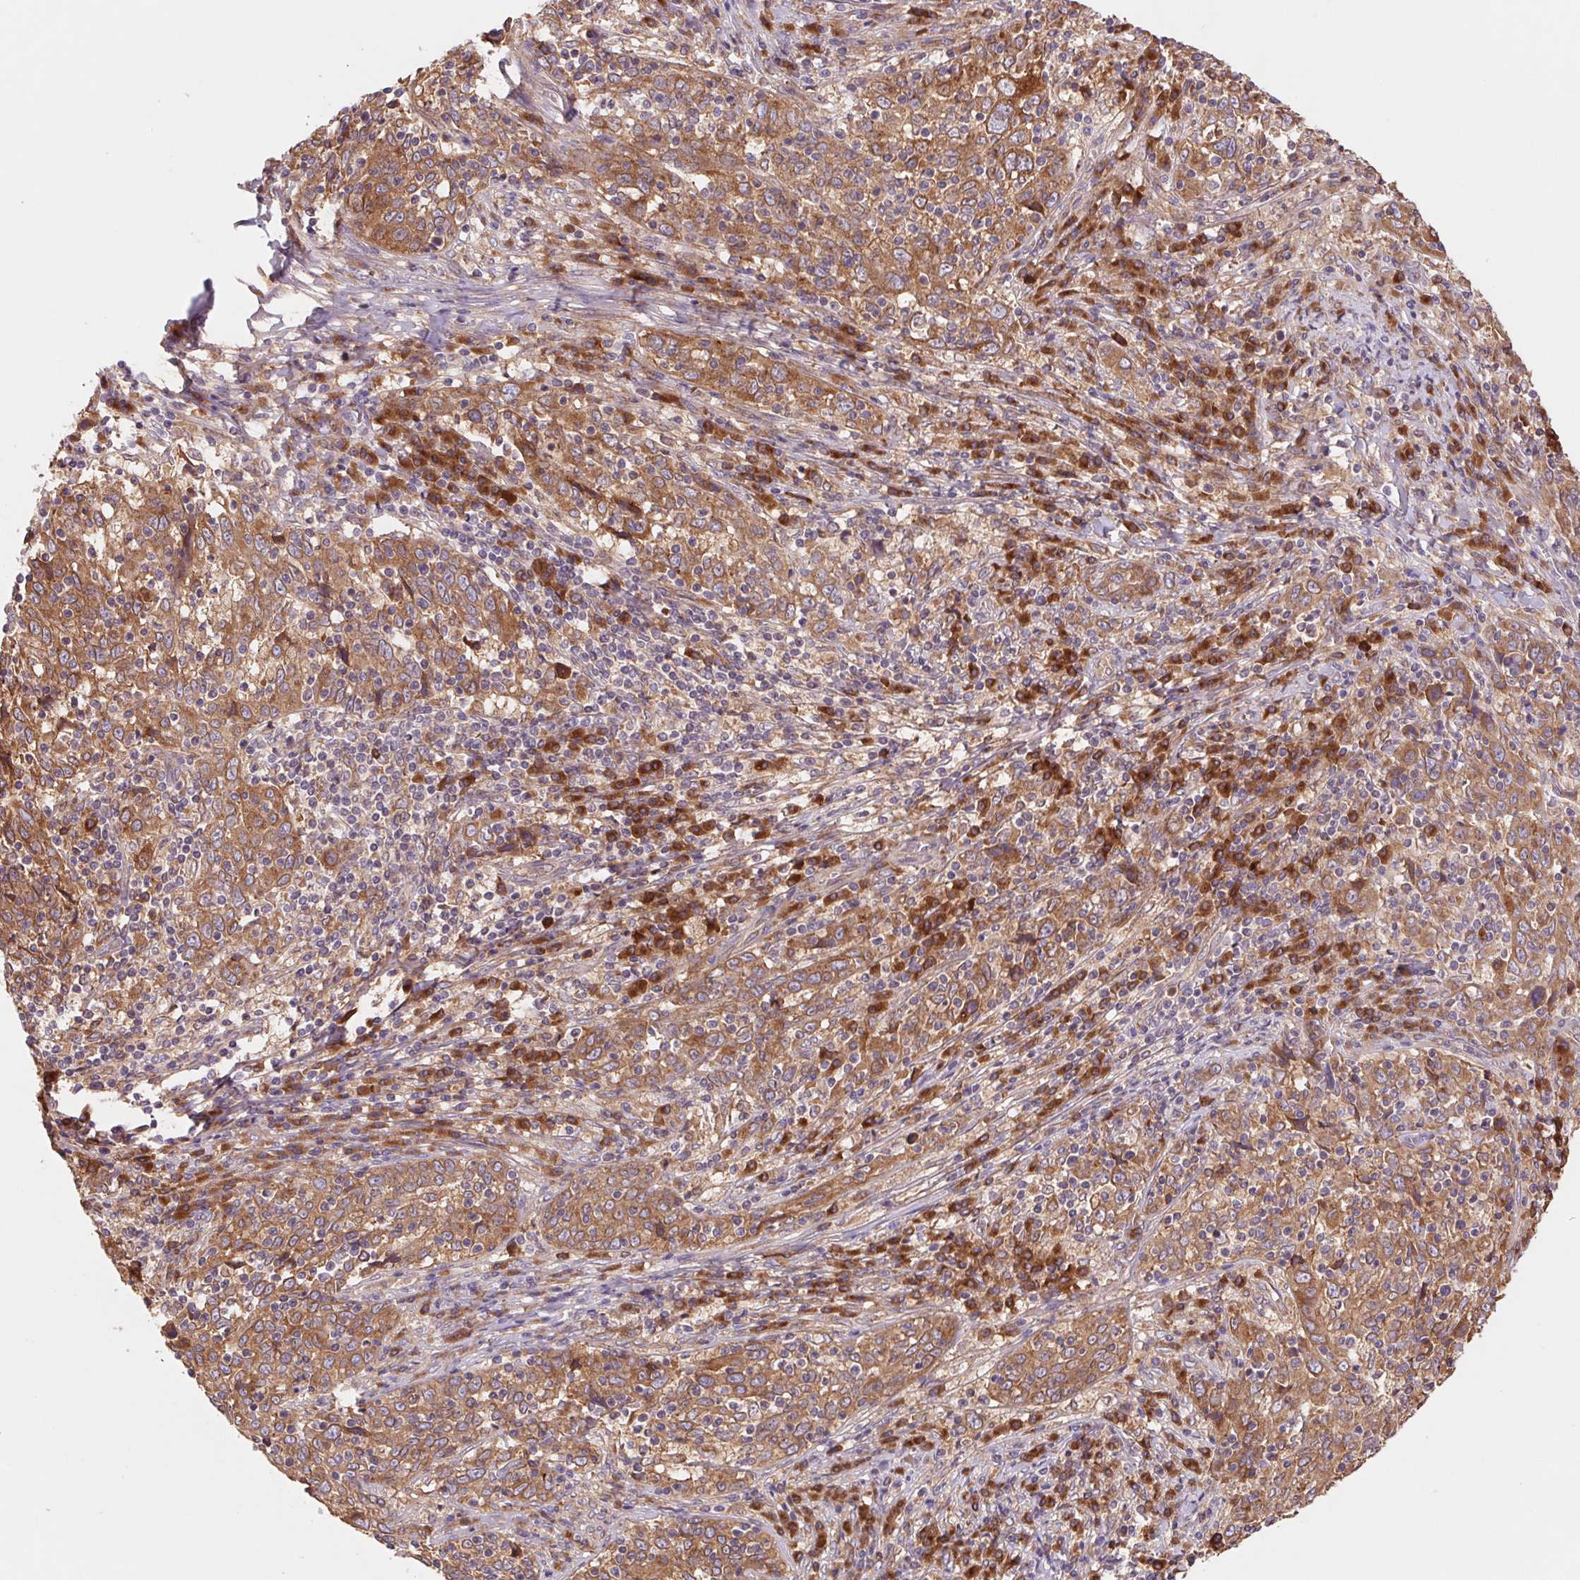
{"staining": {"intensity": "moderate", "quantity": ">75%", "location": "cytoplasmic/membranous"}, "tissue": "cervical cancer", "cell_type": "Tumor cells", "image_type": "cancer", "snomed": [{"axis": "morphology", "description": "Squamous cell carcinoma, NOS"}, {"axis": "topography", "description": "Cervix"}], "caption": "The histopathology image demonstrates staining of cervical cancer, revealing moderate cytoplasmic/membranous protein staining (brown color) within tumor cells. Immunohistochemistry (ihc) stains the protein in brown and the nuclei are stained blue.", "gene": "RAB1A", "patient": {"sex": "female", "age": 46}}